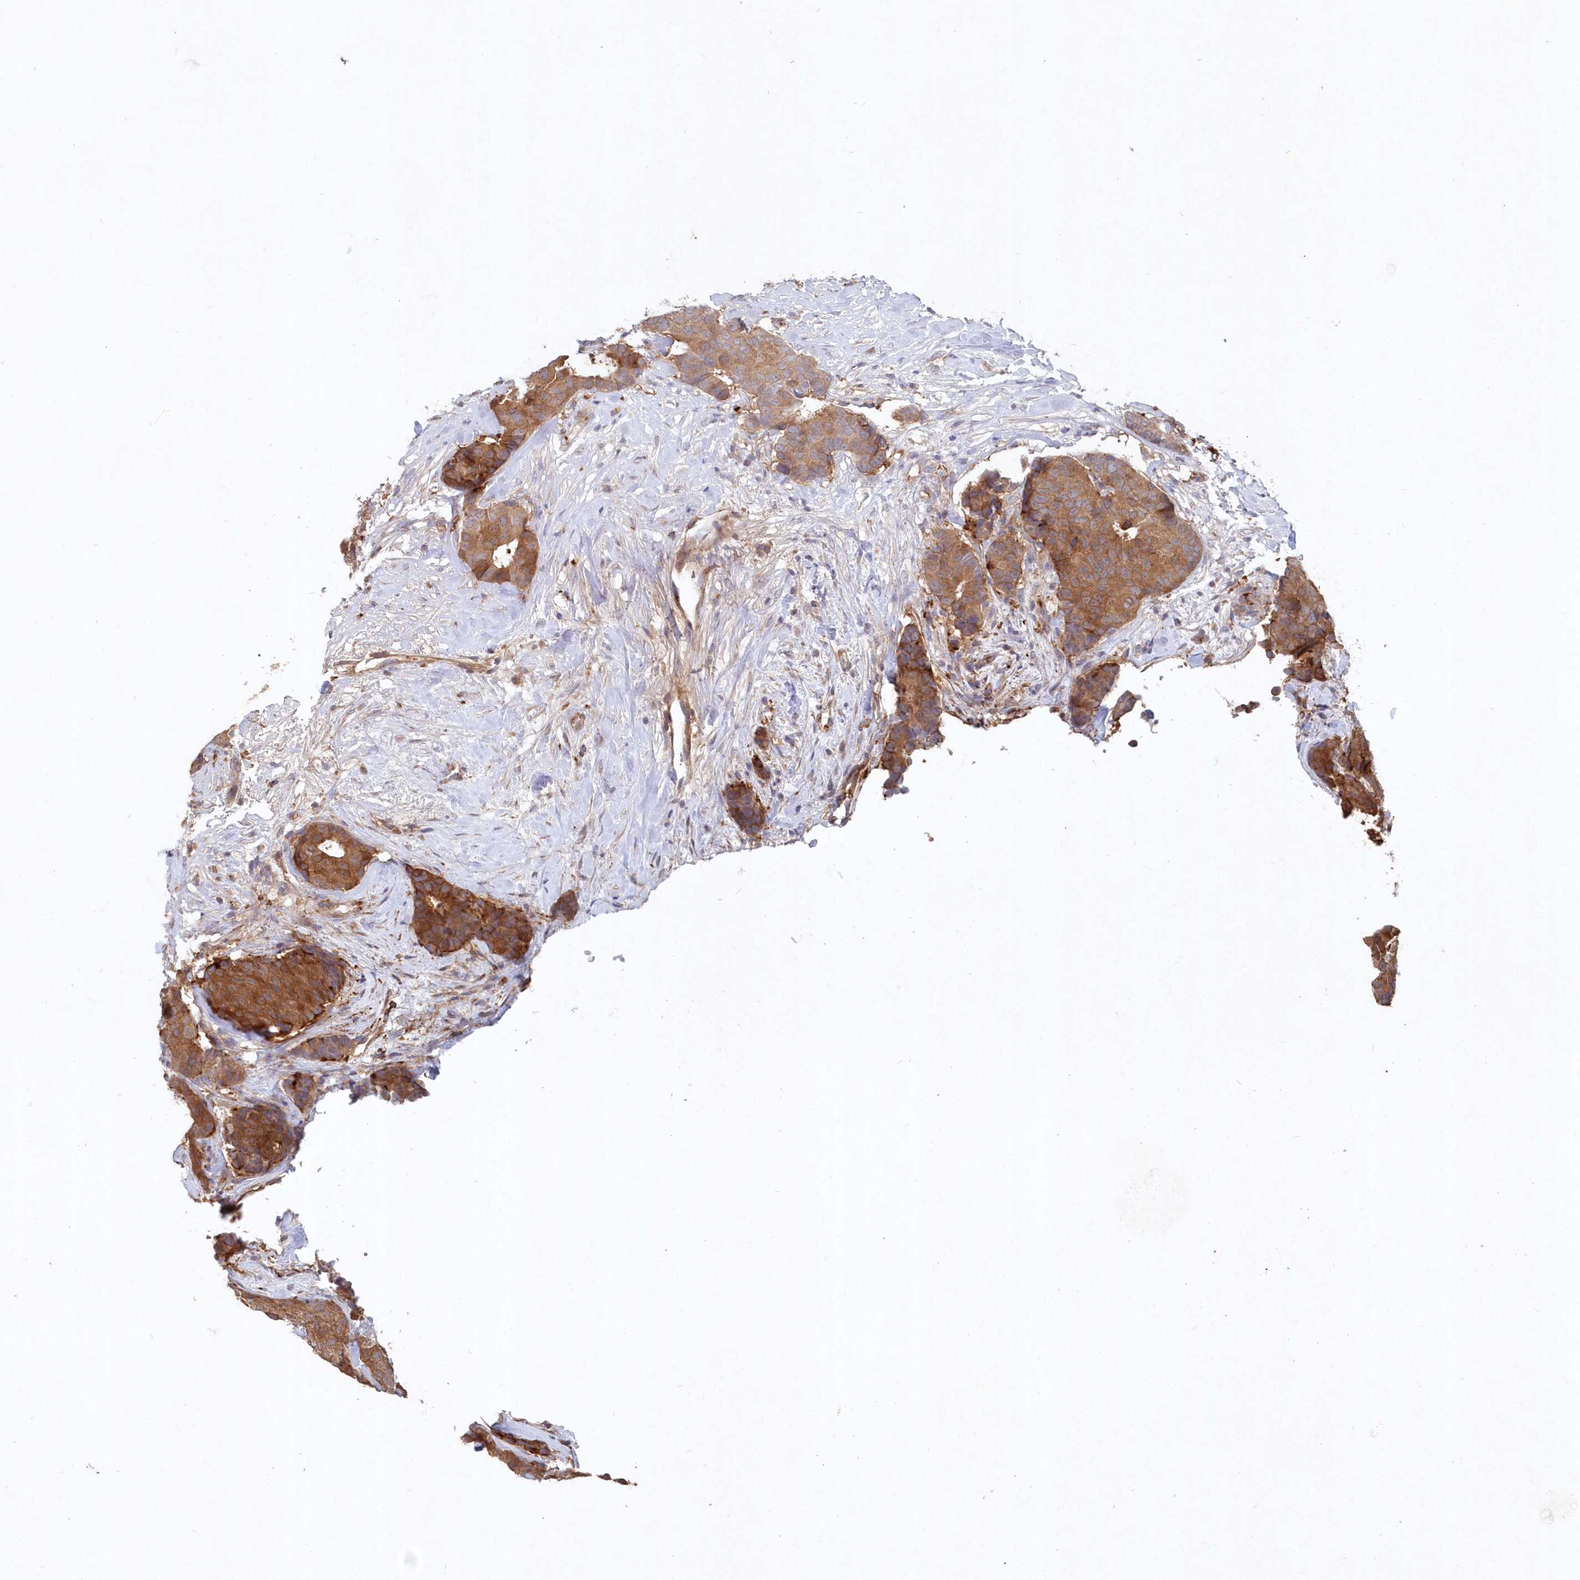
{"staining": {"intensity": "moderate", "quantity": ">75%", "location": "cytoplasmic/membranous"}, "tissue": "breast cancer", "cell_type": "Tumor cells", "image_type": "cancer", "snomed": [{"axis": "morphology", "description": "Duct carcinoma"}, {"axis": "topography", "description": "Breast"}], "caption": "This is a histology image of IHC staining of breast intraductal carcinoma, which shows moderate expression in the cytoplasmic/membranous of tumor cells.", "gene": "ABHD14B", "patient": {"sex": "female", "age": 75}}